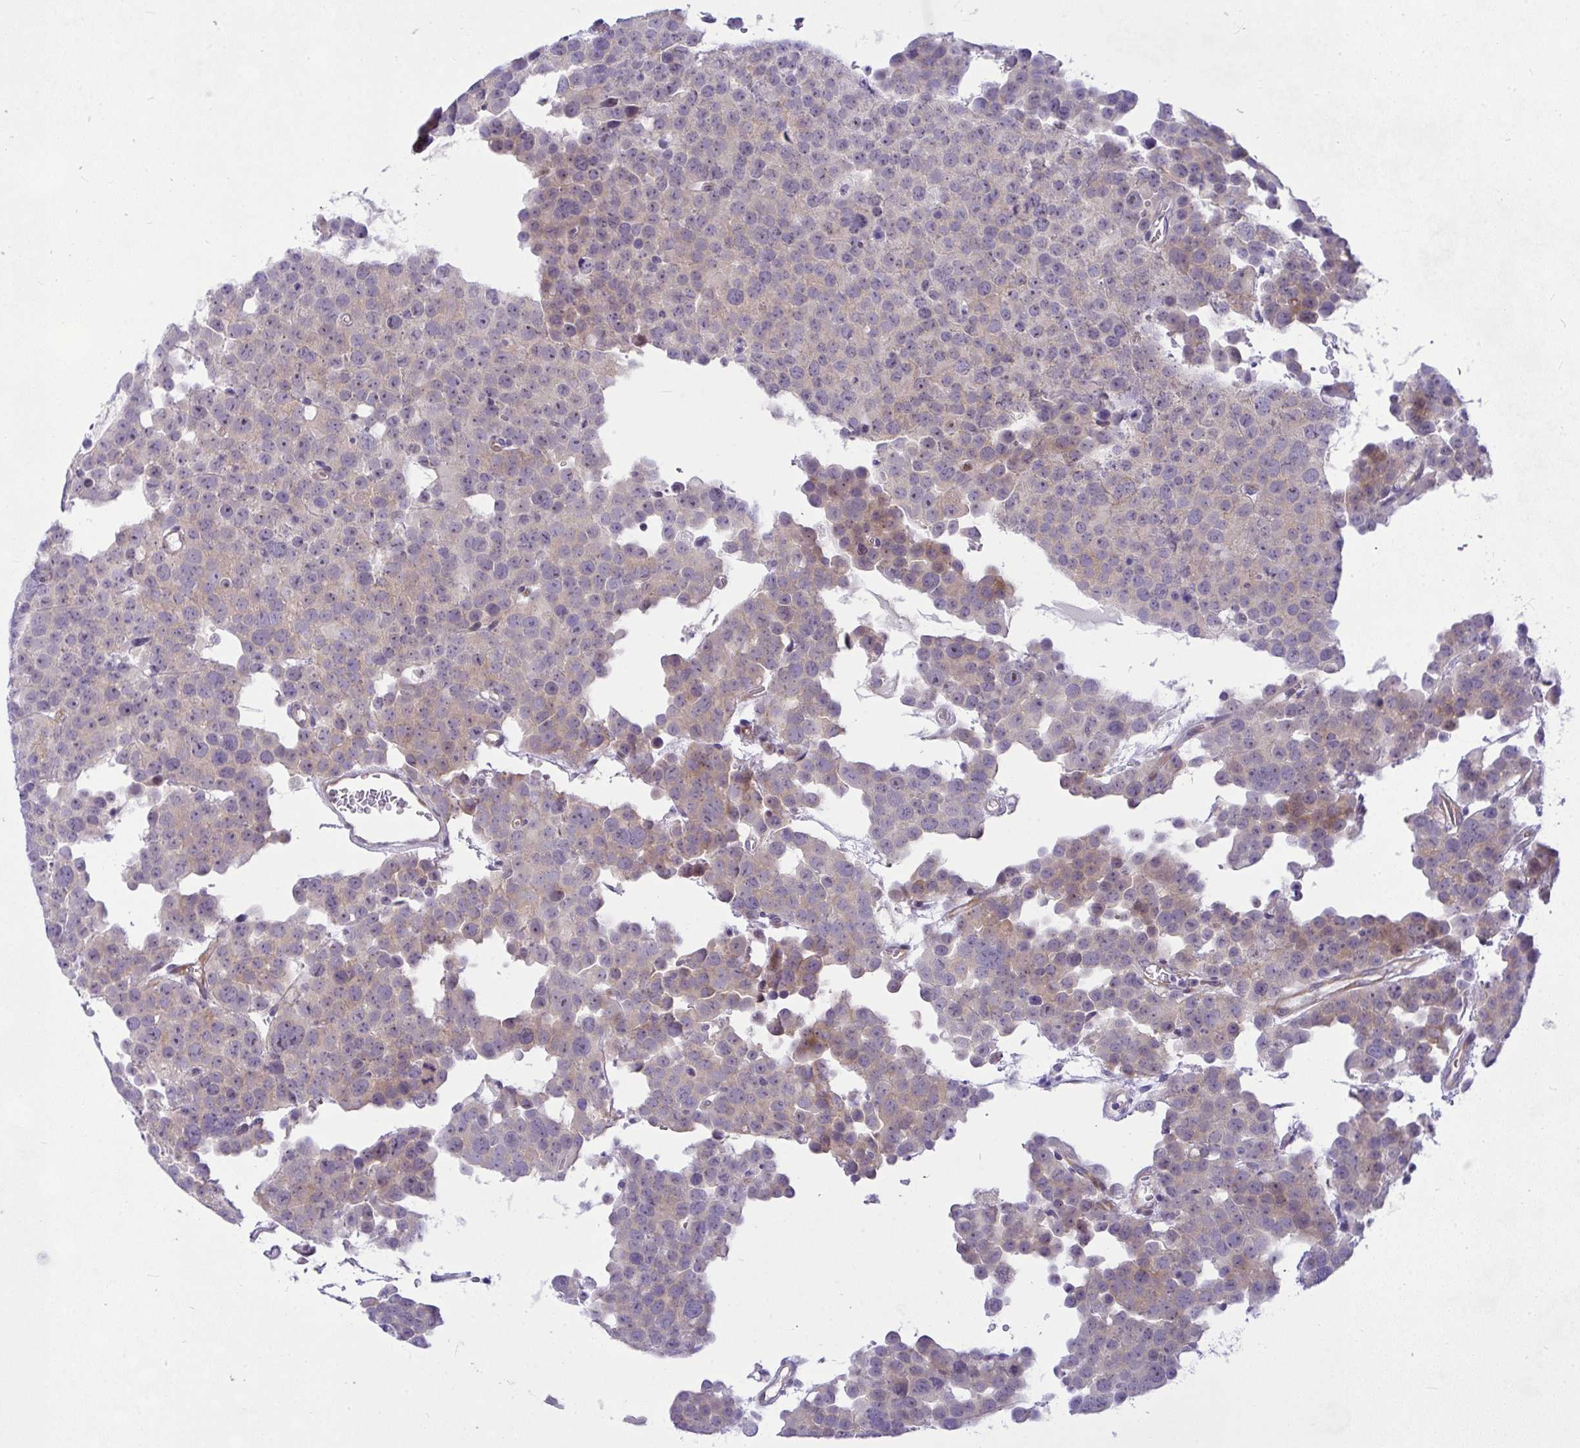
{"staining": {"intensity": "weak", "quantity": "25%-75%", "location": "cytoplasmic/membranous"}, "tissue": "testis cancer", "cell_type": "Tumor cells", "image_type": "cancer", "snomed": [{"axis": "morphology", "description": "Seminoma, NOS"}, {"axis": "topography", "description": "Testis"}], "caption": "Immunohistochemical staining of human testis cancer (seminoma) reveals low levels of weak cytoplasmic/membranous protein expression in approximately 25%-75% of tumor cells.", "gene": "NFXL1", "patient": {"sex": "male", "age": 71}}